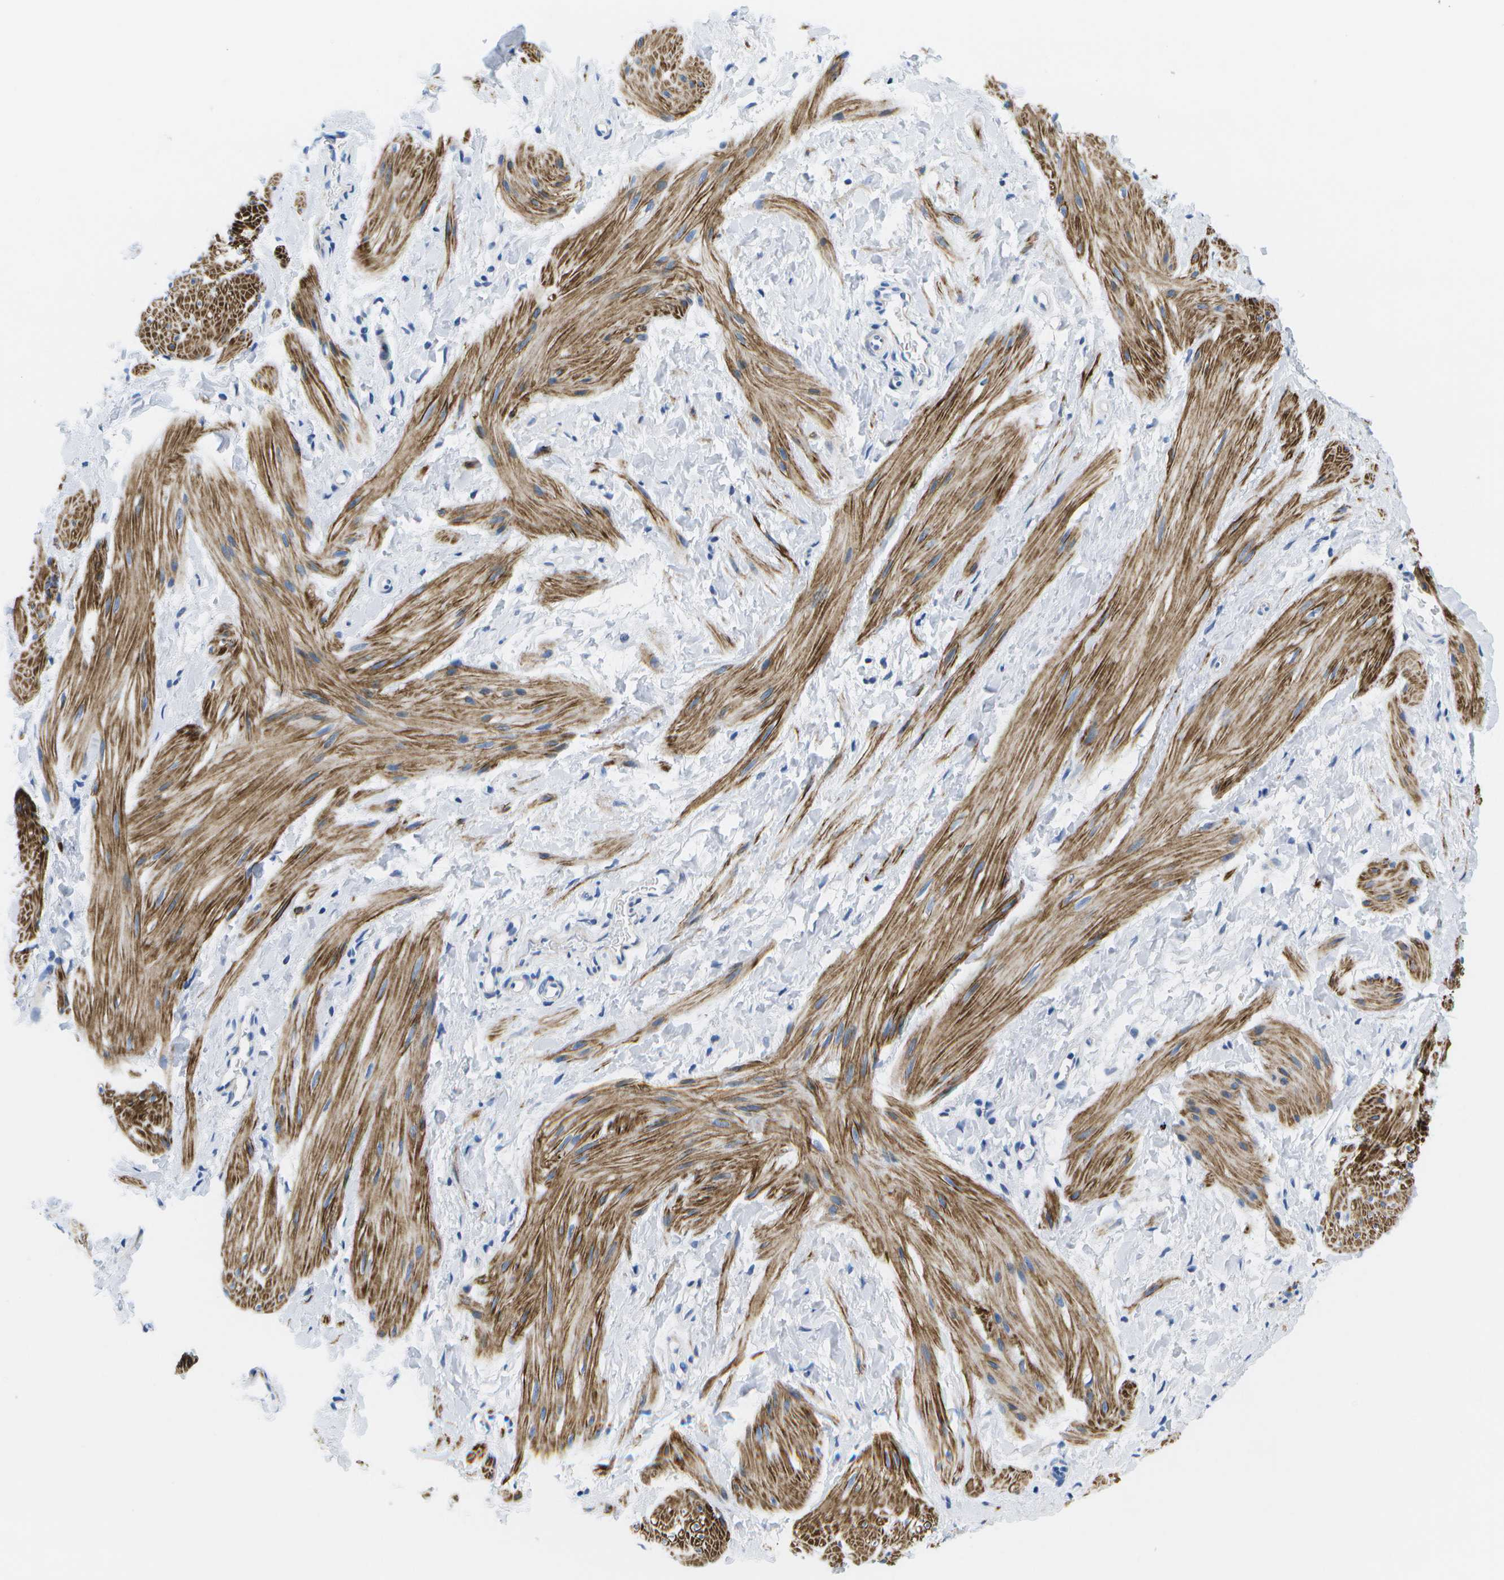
{"staining": {"intensity": "strong", "quantity": ">75%", "location": "cytoplasmic/membranous"}, "tissue": "smooth muscle", "cell_type": "Smooth muscle cells", "image_type": "normal", "snomed": [{"axis": "morphology", "description": "Normal tissue, NOS"}, {"axis": "topography", "description": "Smooth muscle"}], "caption": "This image shows immunohistochemistry staining of normal smooth muscle, with high strong cytoplasmic/membranous expression in about >75% of smooth muscle cells.", "gene": "ADGRG6", "patient": {"sex": "male", "age": 16}}